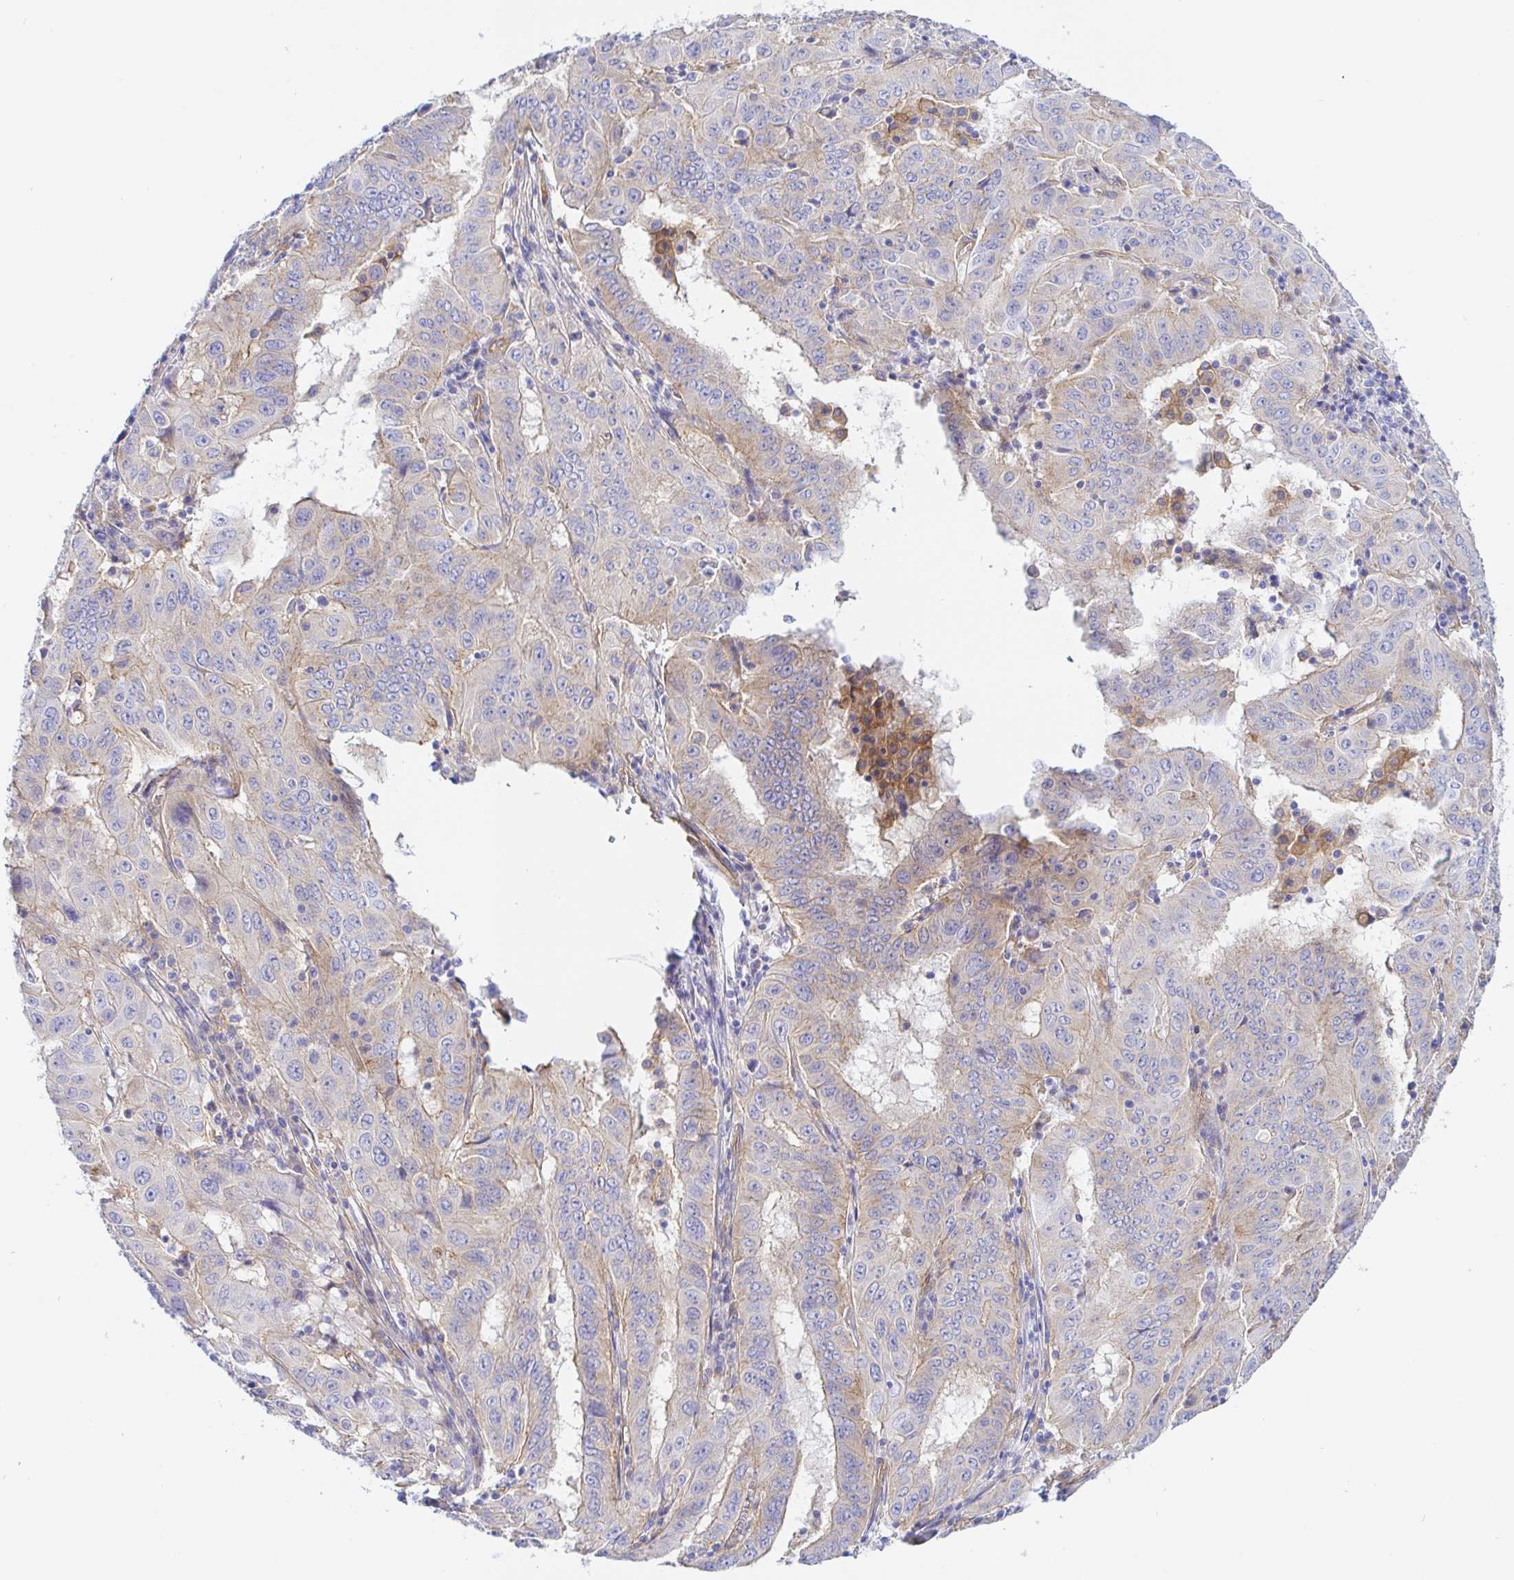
{"staining": {"intensity": "weak", "quantity": "<25%", "location": "cytoplasmic/membranous"}, "tissue": "pancreatic cancer", "cell_type": "Tumor cells", "image_type": "cancer", "snomed": [{"axis": "morphology", "description": "Adenocarcinoma, NOS"}, {"axis": "topography", "description": "Pancreas"}], "caption": "A photomicrograph of human pancreatic adenocarcinoma is negative for staining in tumor cells.", "gene": "ARL4D", "patient": {"sex": "male", "age": 63}}